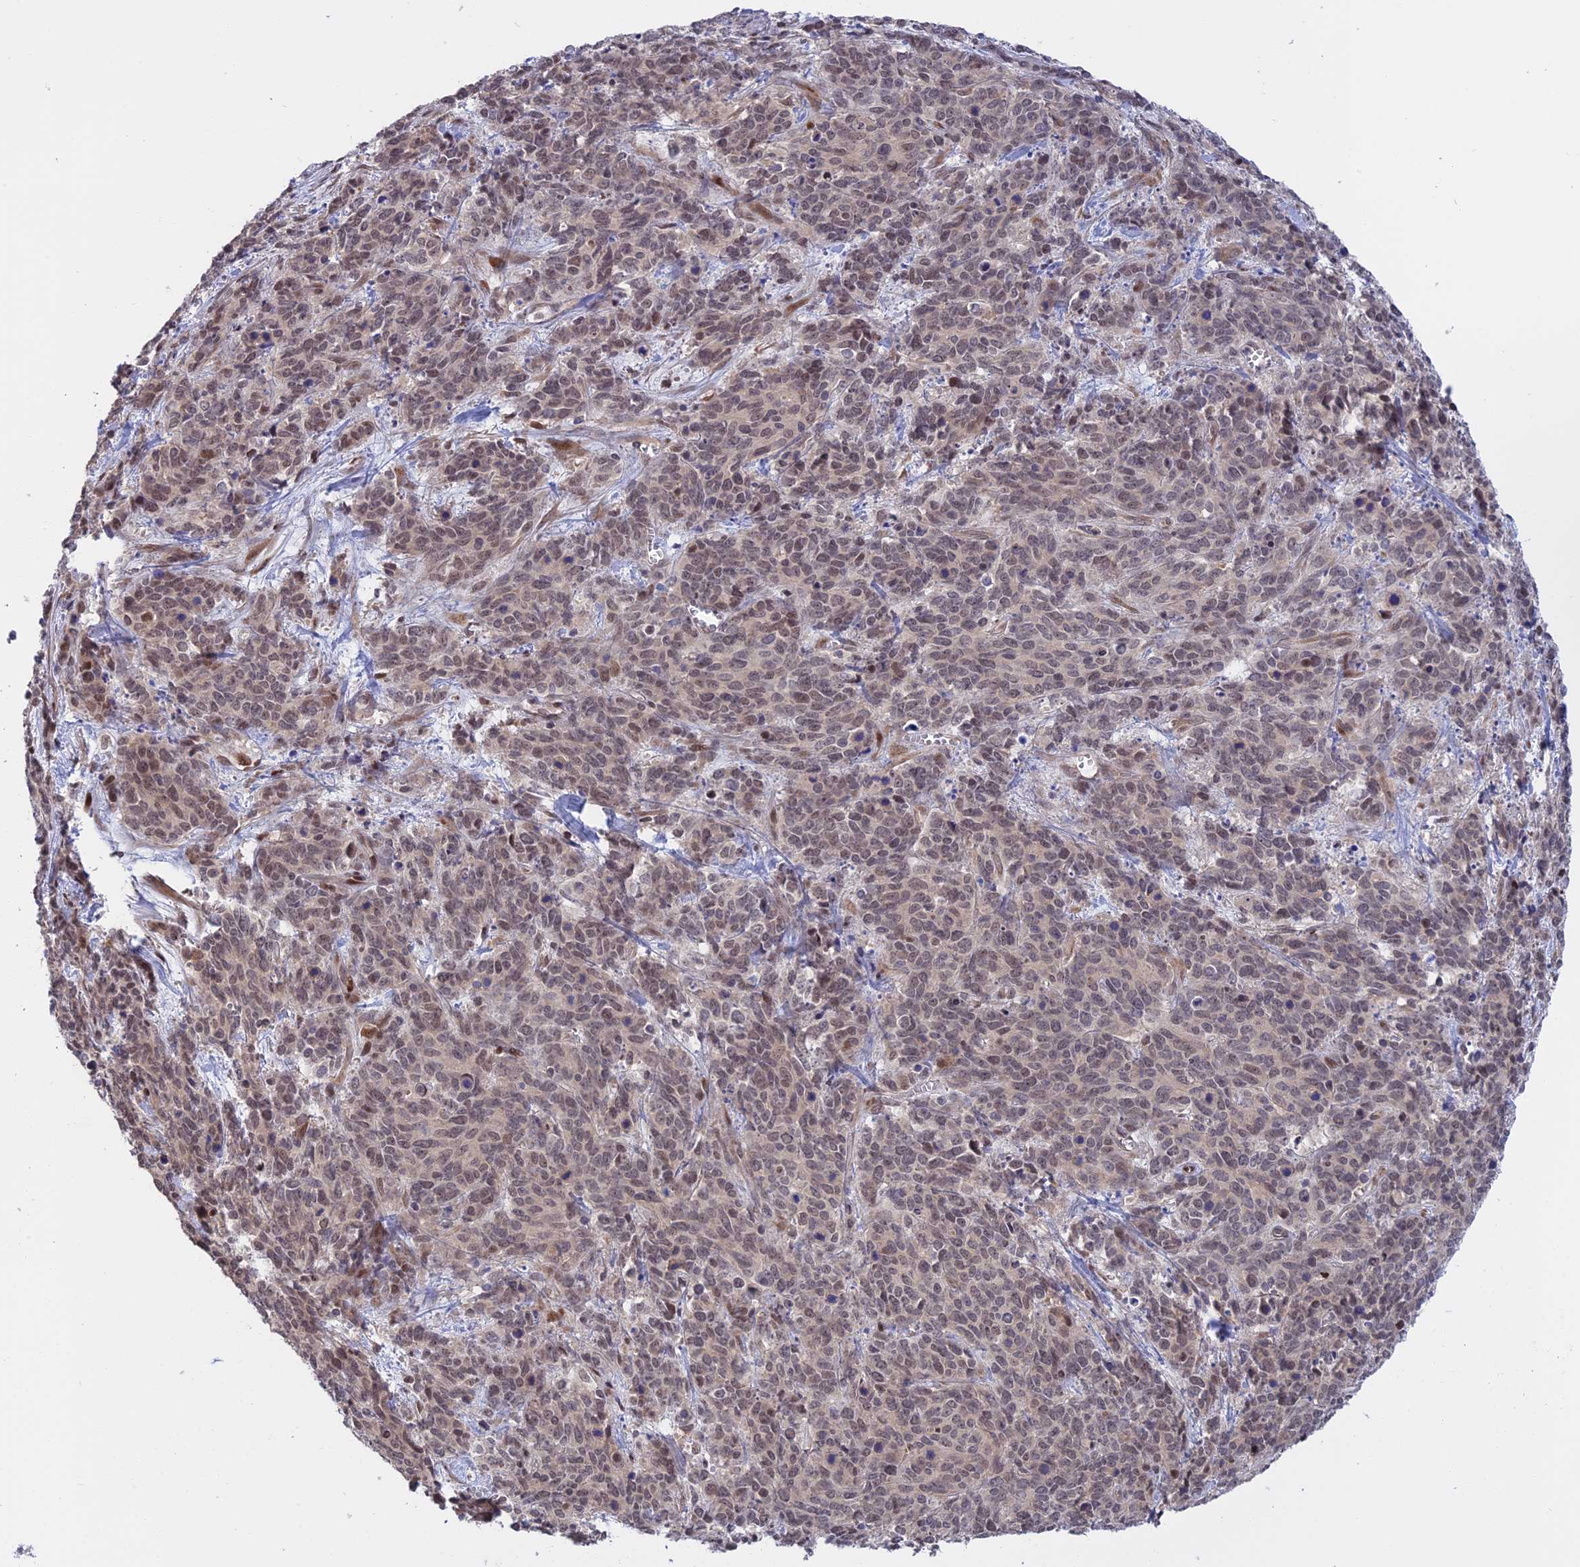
{"staining": {"intensity": "weak", "quantity": ">75%", "location": "nuclear"}, "tissue": "cervical cancer", "cell_type": "Tumor cells", "image_type": "cancer", "snomed": [{"axis": "morphology", "description": "Squamous cell carcinoma, NOS"}, {"axis": "topography", "description": "Cervix"}], "caption": "Immunohistochemistry (IHC) (DAB (3,3'-diaminobenzidine)) staining of human cervical cancer exhibits weak nuclear protein positivity in about >75% of tumor cells.", "gene": "GSKIP", "patient": {"sex": "female", "age": 60}}